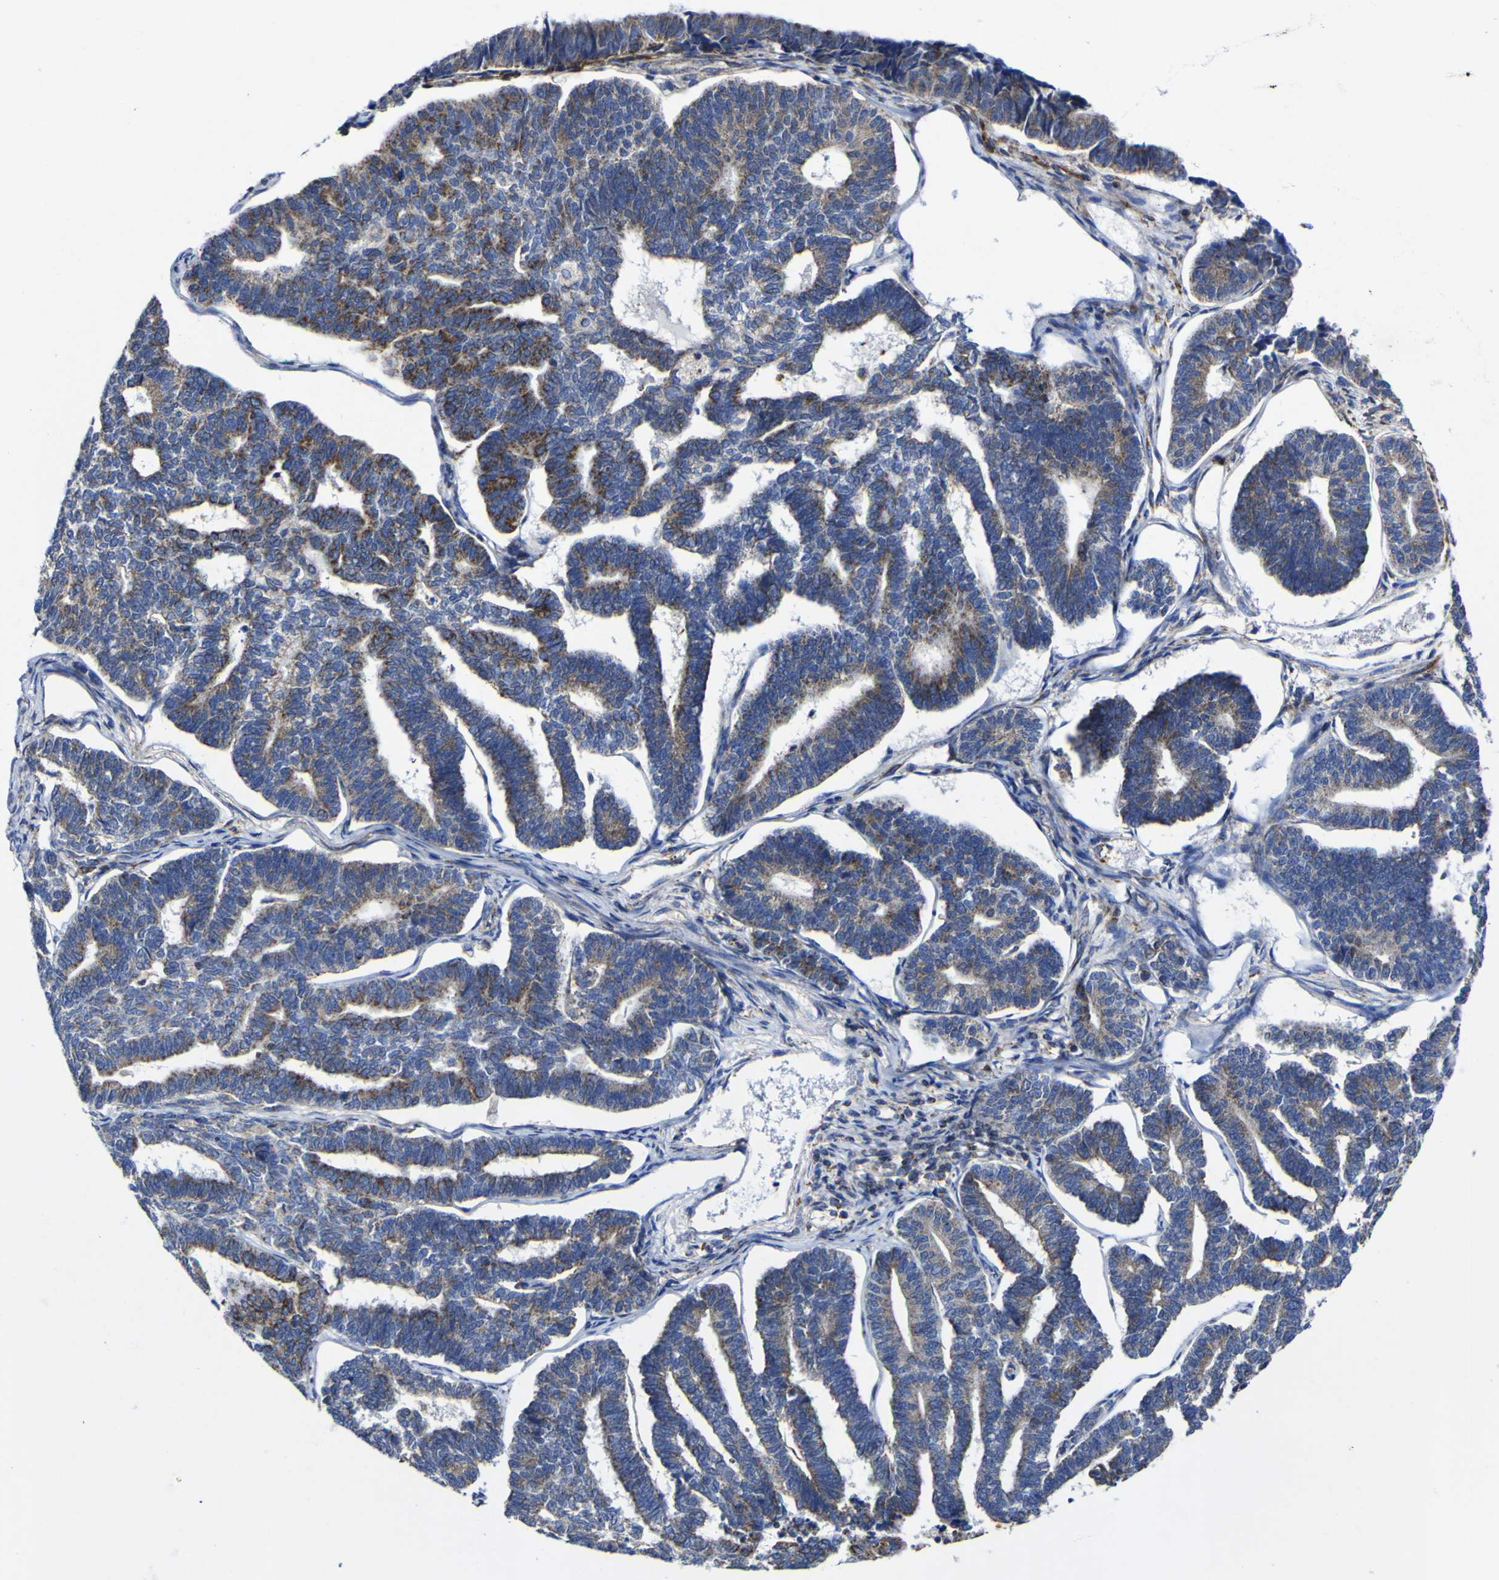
{"staining": {"intensity": "moderate", "quantity": ">75%", "location": "cytoplasmic/membranous"}, "tissue": "endometrial cancer", "cell_type": "Tumor cells", "image_type": "cancer", "snomed": [{"axis": "morphology", "description": "Adenocarcinoma, NOS"}, {"axis": "topography", "description": "Endometrium"}], "caption": "Endometrial adenocarcinoma stained with a brown dye exhibits moderate cytoplasmic/membranous positive expression in approximately >75% of tumor cells.", "gene": "CCDC90B", "patient": {"sex": "female", "age": 70}}